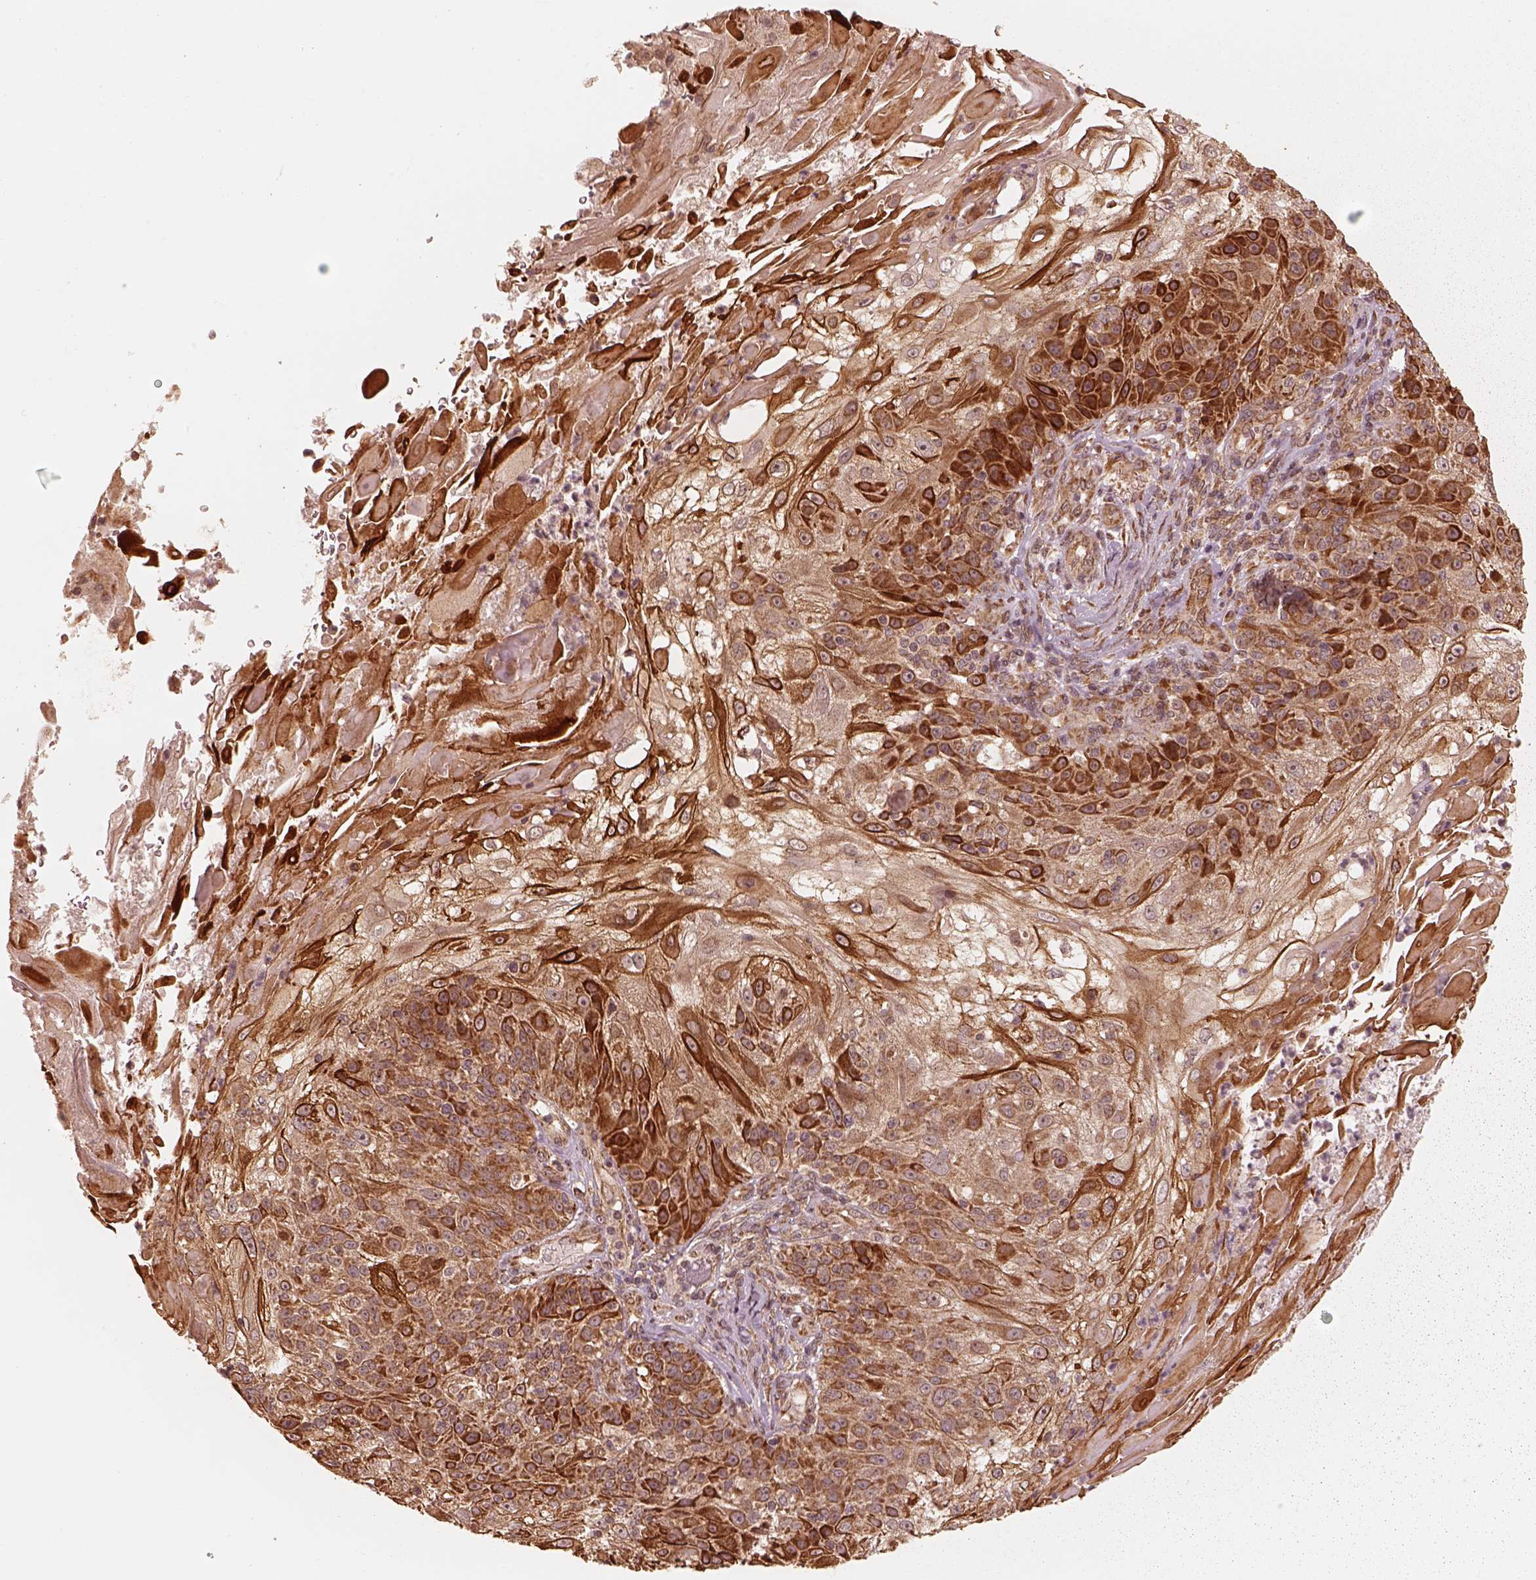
{"staining": {"intensity": "strong", "quantity": ">75%", "location": "cytoplasmic/membranous"}, "tissue": "skin cancer", "cell_type": "Tumor cells", "image_type": "cancer", "snomed": [{"axis": "morphology", "description": "Normal tissue, NOS"}, {"axis": "morphology", "description": "Squamous cell carcinoma, NOS"}, {"axis": "topography", "description": "Skin"}], "caption": "Human skin squamous cell carcinoma stained with a brown dye displays strong cytoplasmic/membranous positive positivity in approximately >75% of tumor cells.", "gene": "DNAJC25", "patient": {"sex": "female", "age": 83}}